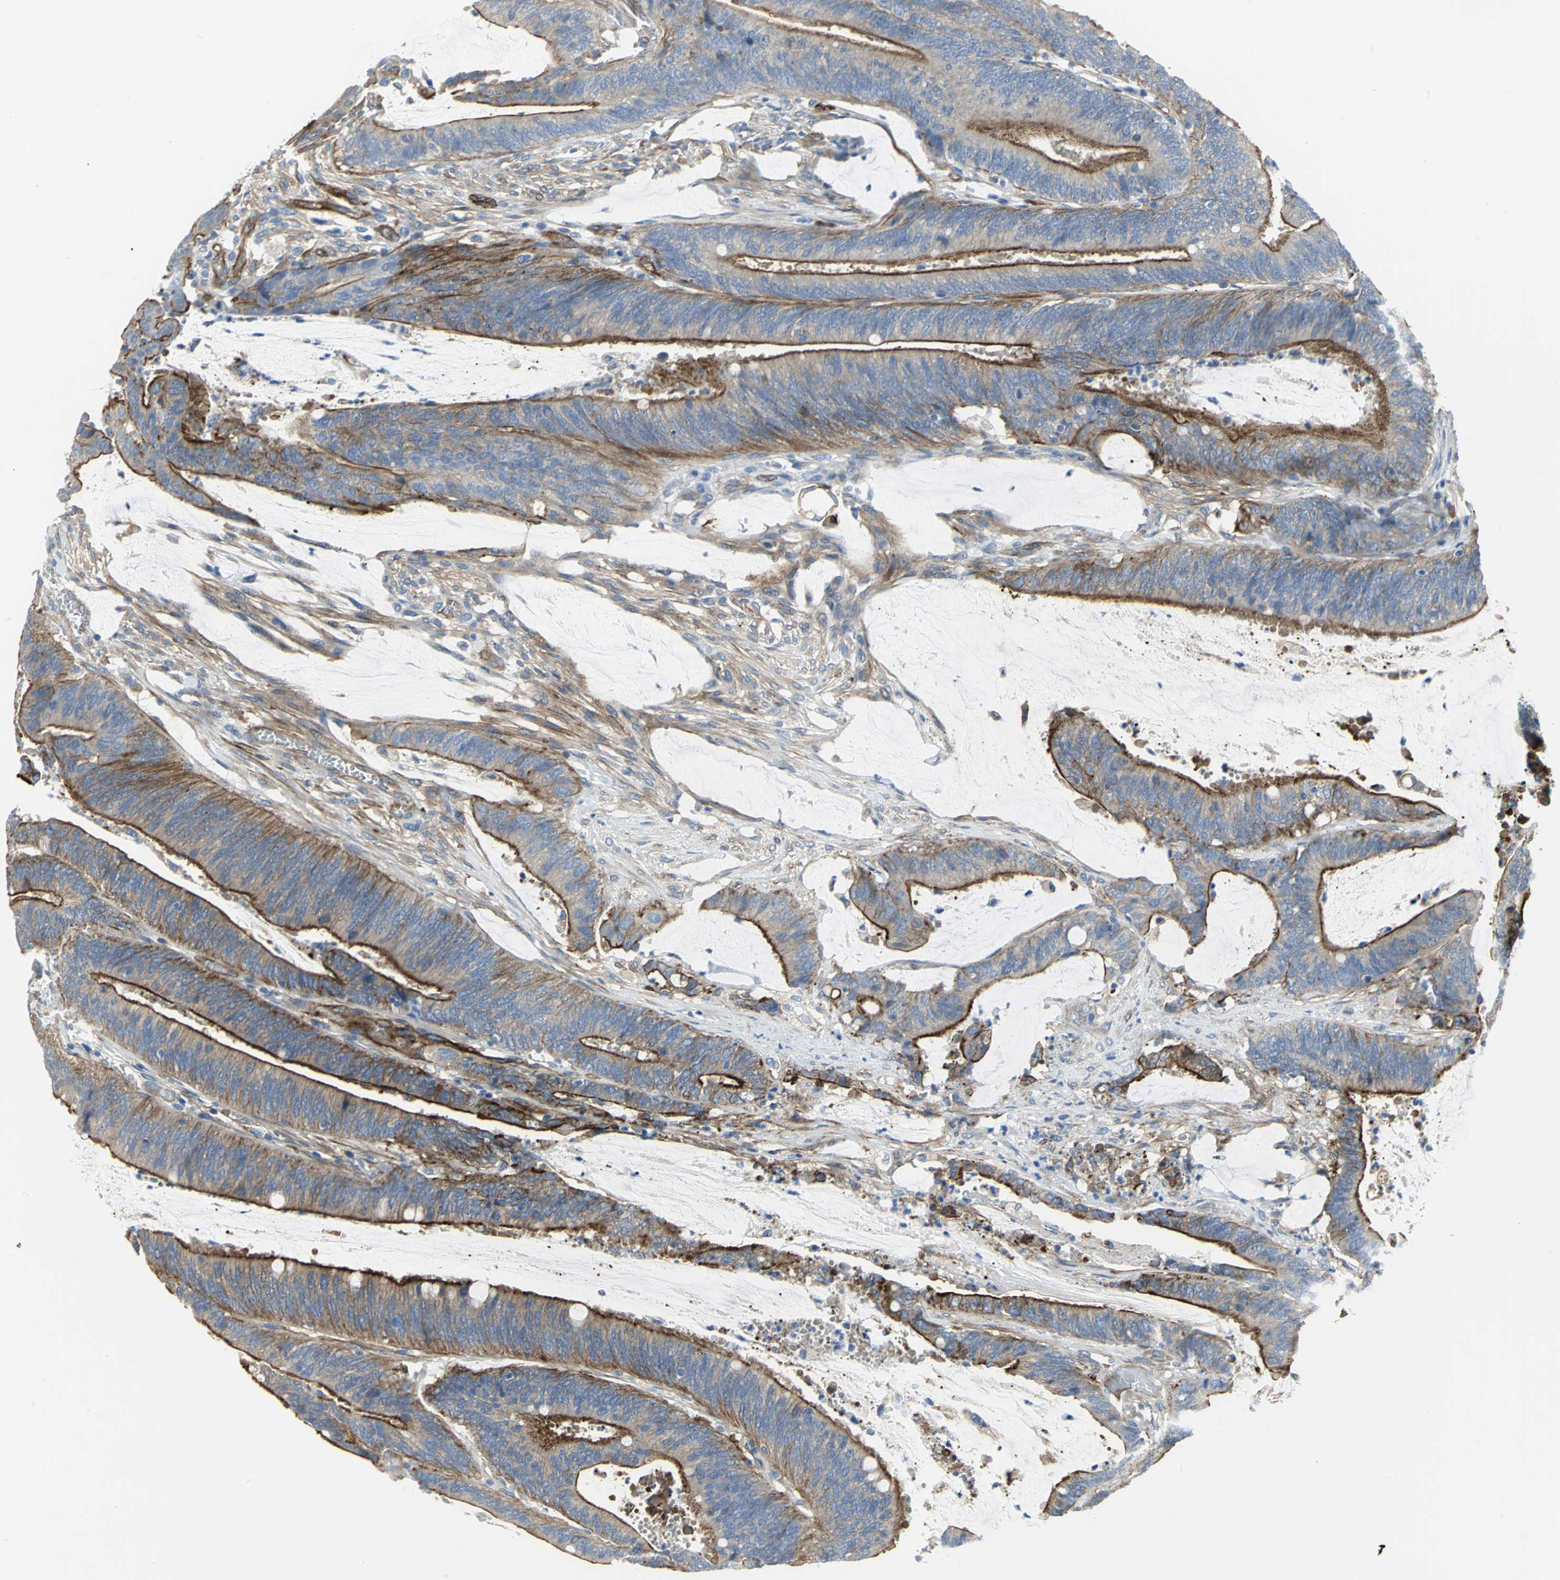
{"staining": {"intensity": "strong", "quantity": ">75%", "location": "cytoplasmic/membranous"}, "tissue": "colorectal cancer", "cell_type": "Tumor cells", "image_type": "cancer", "snomed": [{"axis": "morphology", "description": "Adenocarcinoma, NOS"}, {"axis": "topography", "description": "Rectum"}], "caption": "Colorectal adenocarcinoma stained for a protein (brown) demonstrates strong cytoplasmic/membranous positive positivity in about >75% of tumor cells.", "gene": "FLNB", "patient": {"sex": "female", "age": 66}}